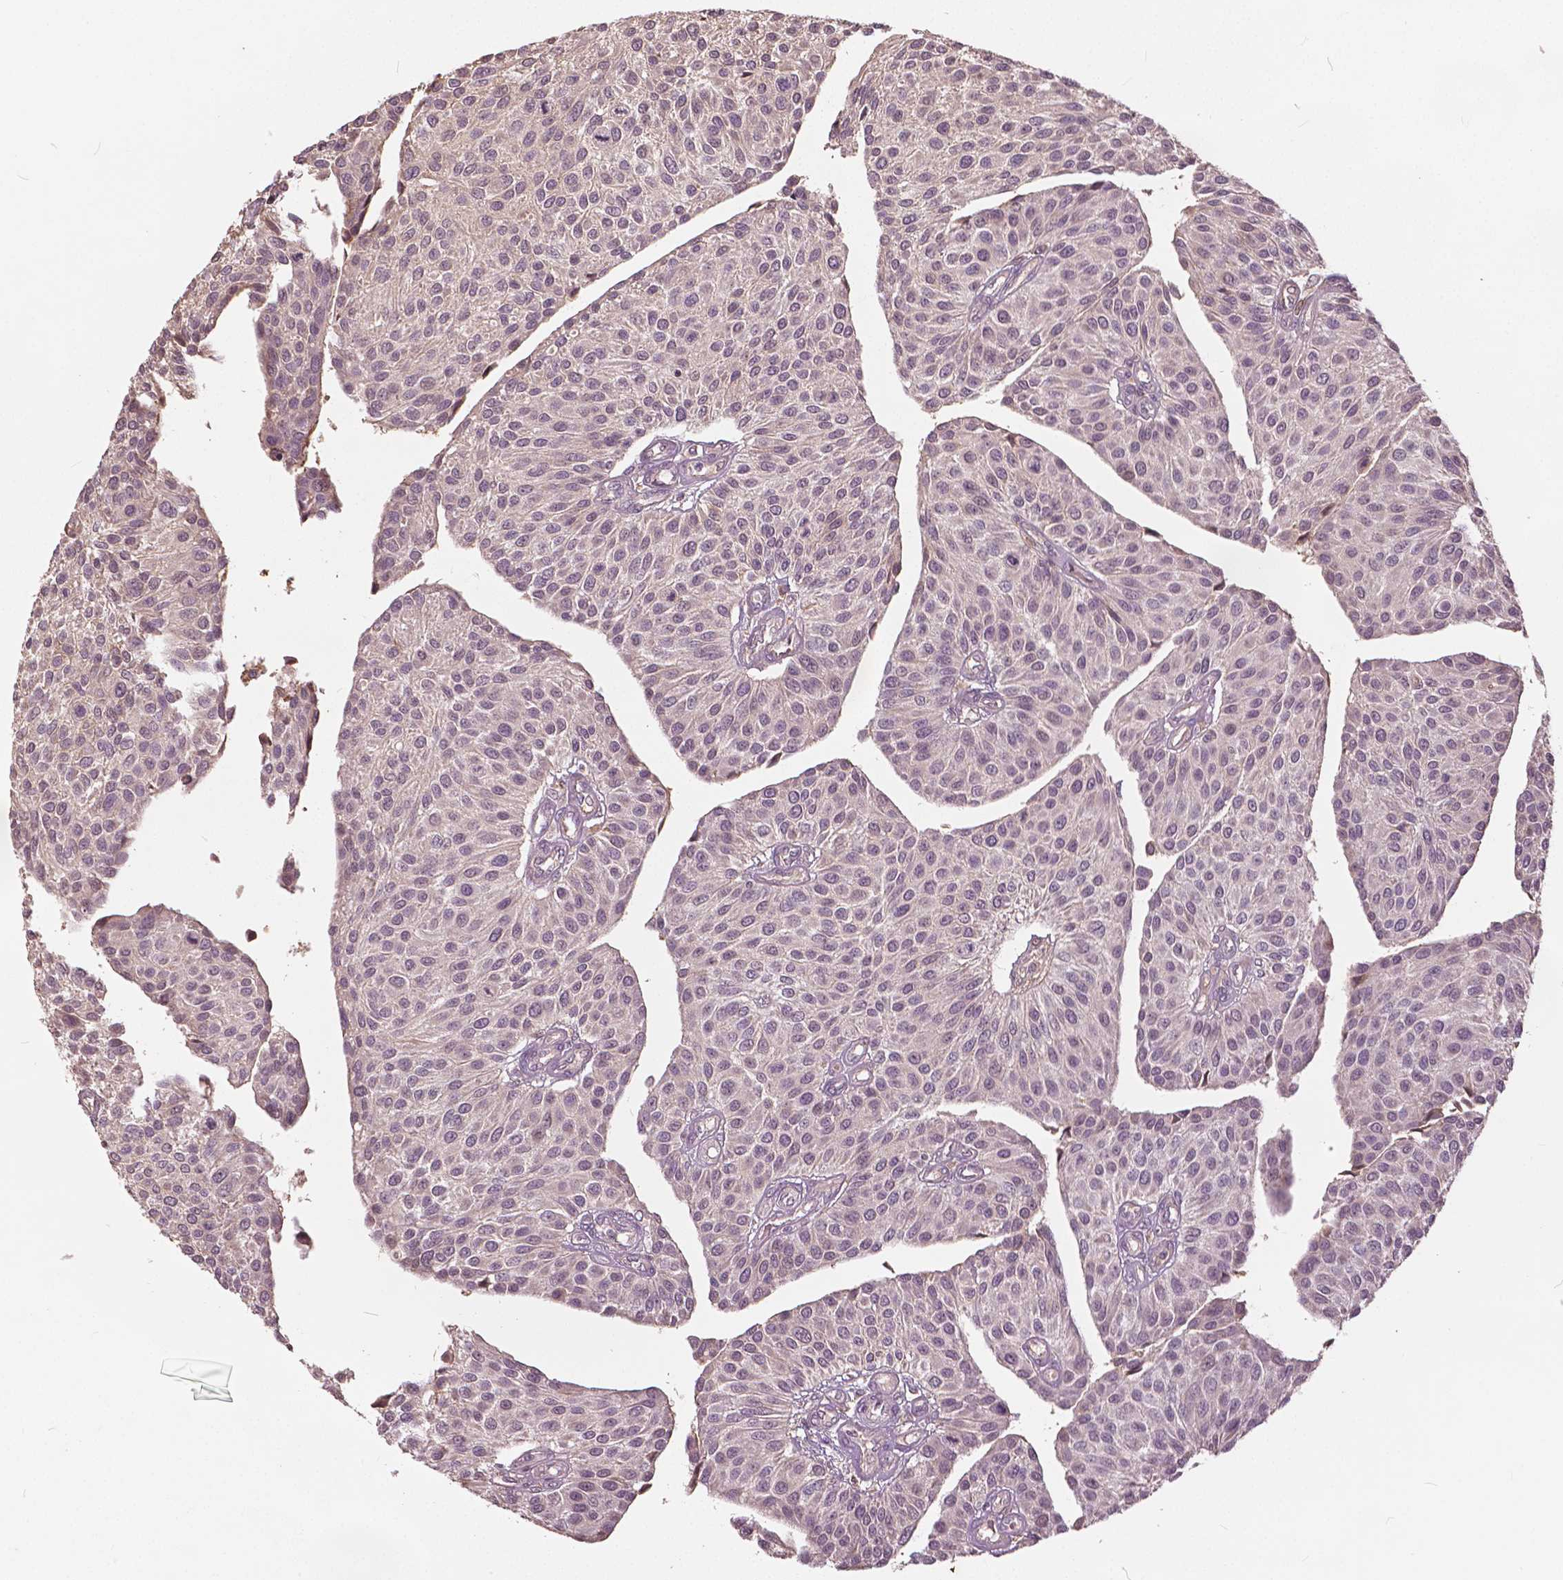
{"staining": {"intensity": "negative", "quantity": "none", "location": "none"}, "tissue": "urothelial cancer", "cell_type": "Tumor cells", "image_type": "cancer", "snomed": [{"axis": "morphology", "description": "Urothelial carcinoma, NOS"}, {"axis": "topography", "description": "Urinary bladder"}], "caption": "The image reveals no significant staining in tumor cells of transitional cell carcinoma.", "gene": "ANGPTL4", "patient": {"sex": "male", "age": 55}}